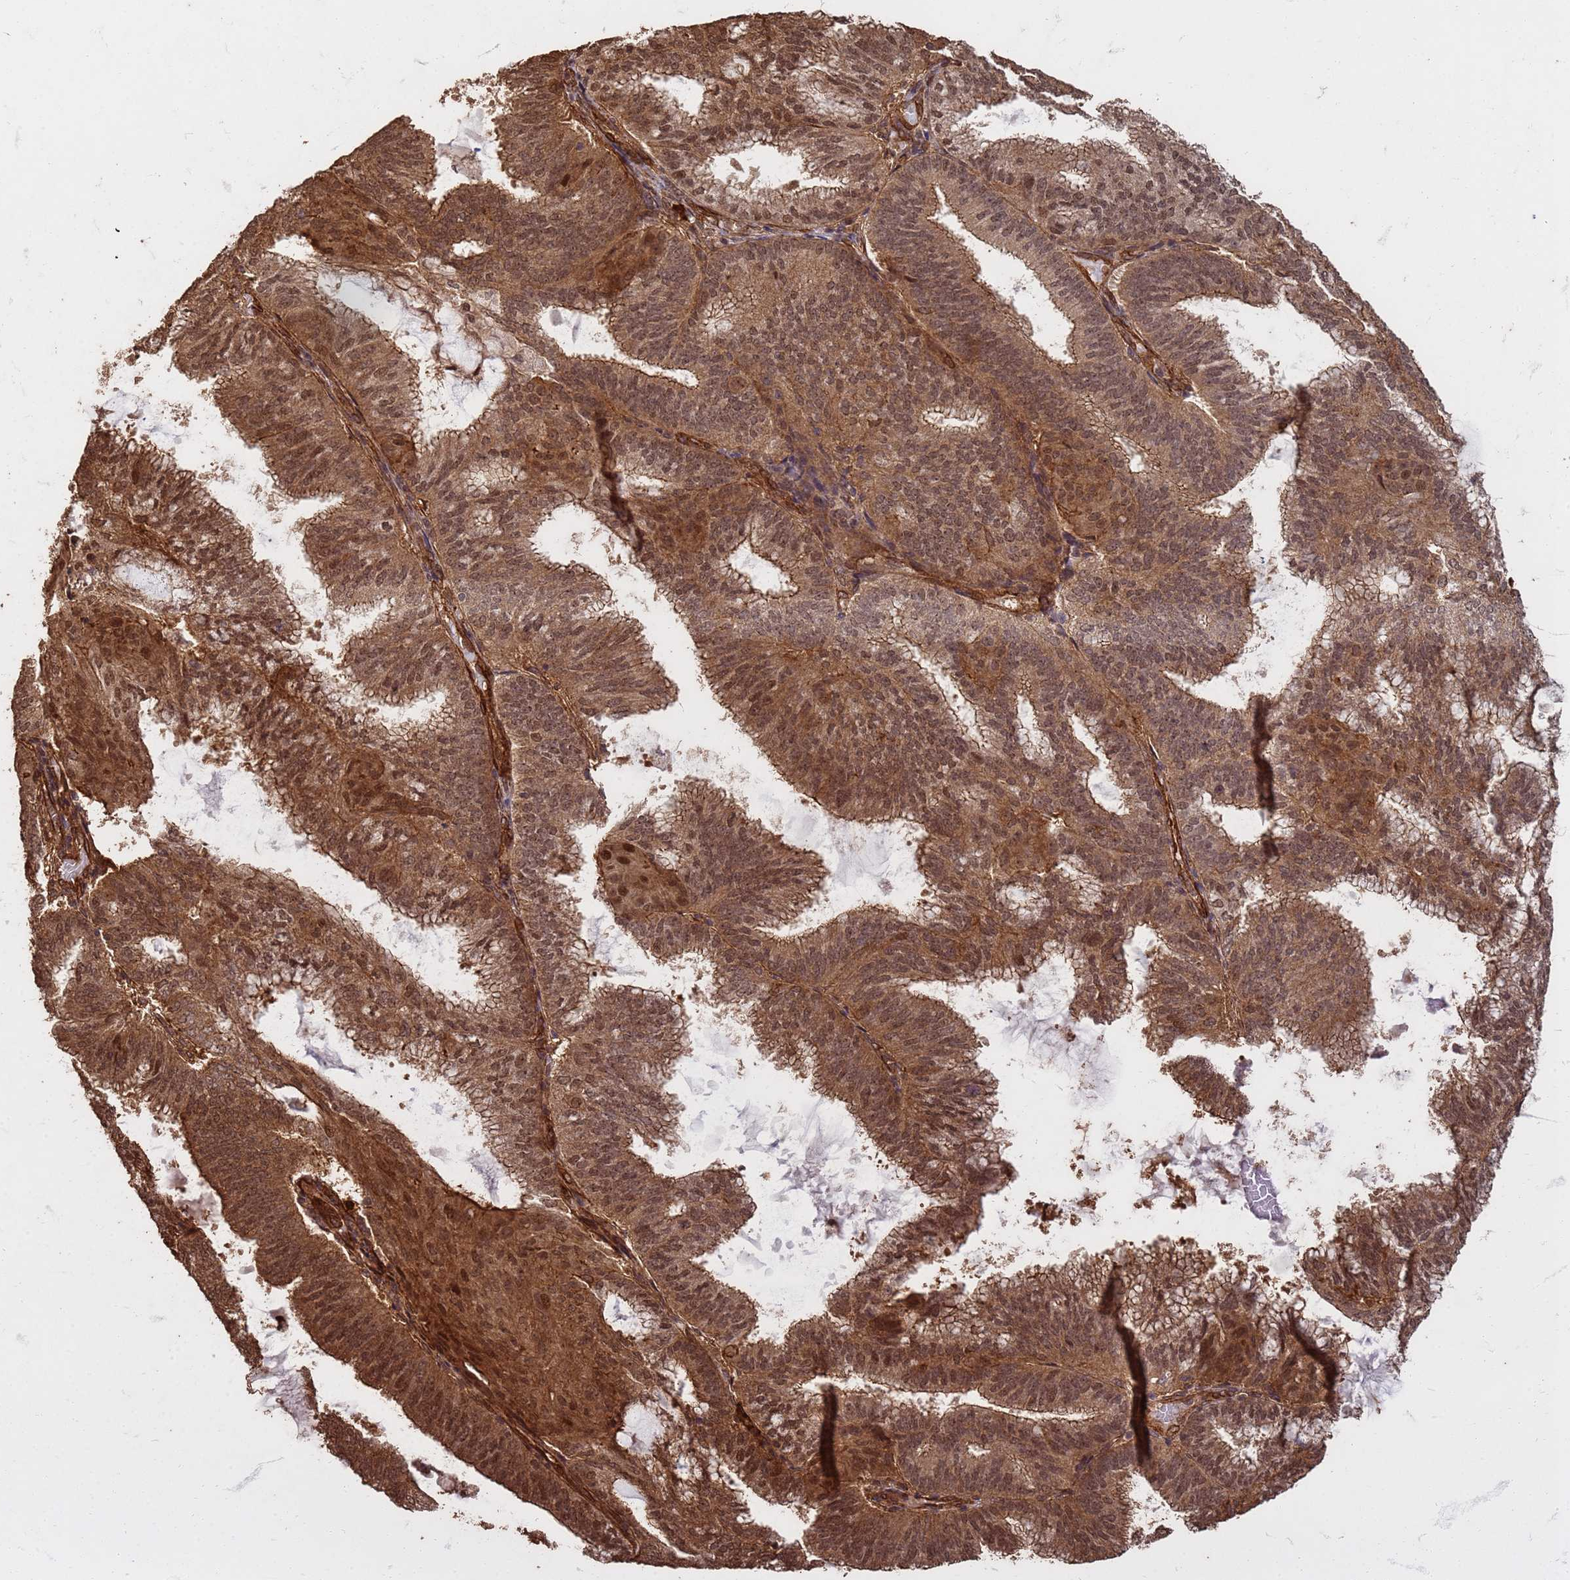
{"staining": {"intensity": "strong", "quantity": ">75%", "location": "cytoplasmic/membranous,nuclear"}, "tissue": "endometrial cancer", "cell_type": "Tumor cells", "image_type": "cancer", "snomed": [{"axis": "morphology", "description": "Adenocarcinoma, NOS"}, {"axis": "topography", "description": "Endometrium"}], "caption": "Strong cytoplasmic/membranous and nuclear staining is seen in about >75% of tumor cells in endometrial cancer.", "gene": "KIF26A", "patient": {"sex": "female", "age": 49}}